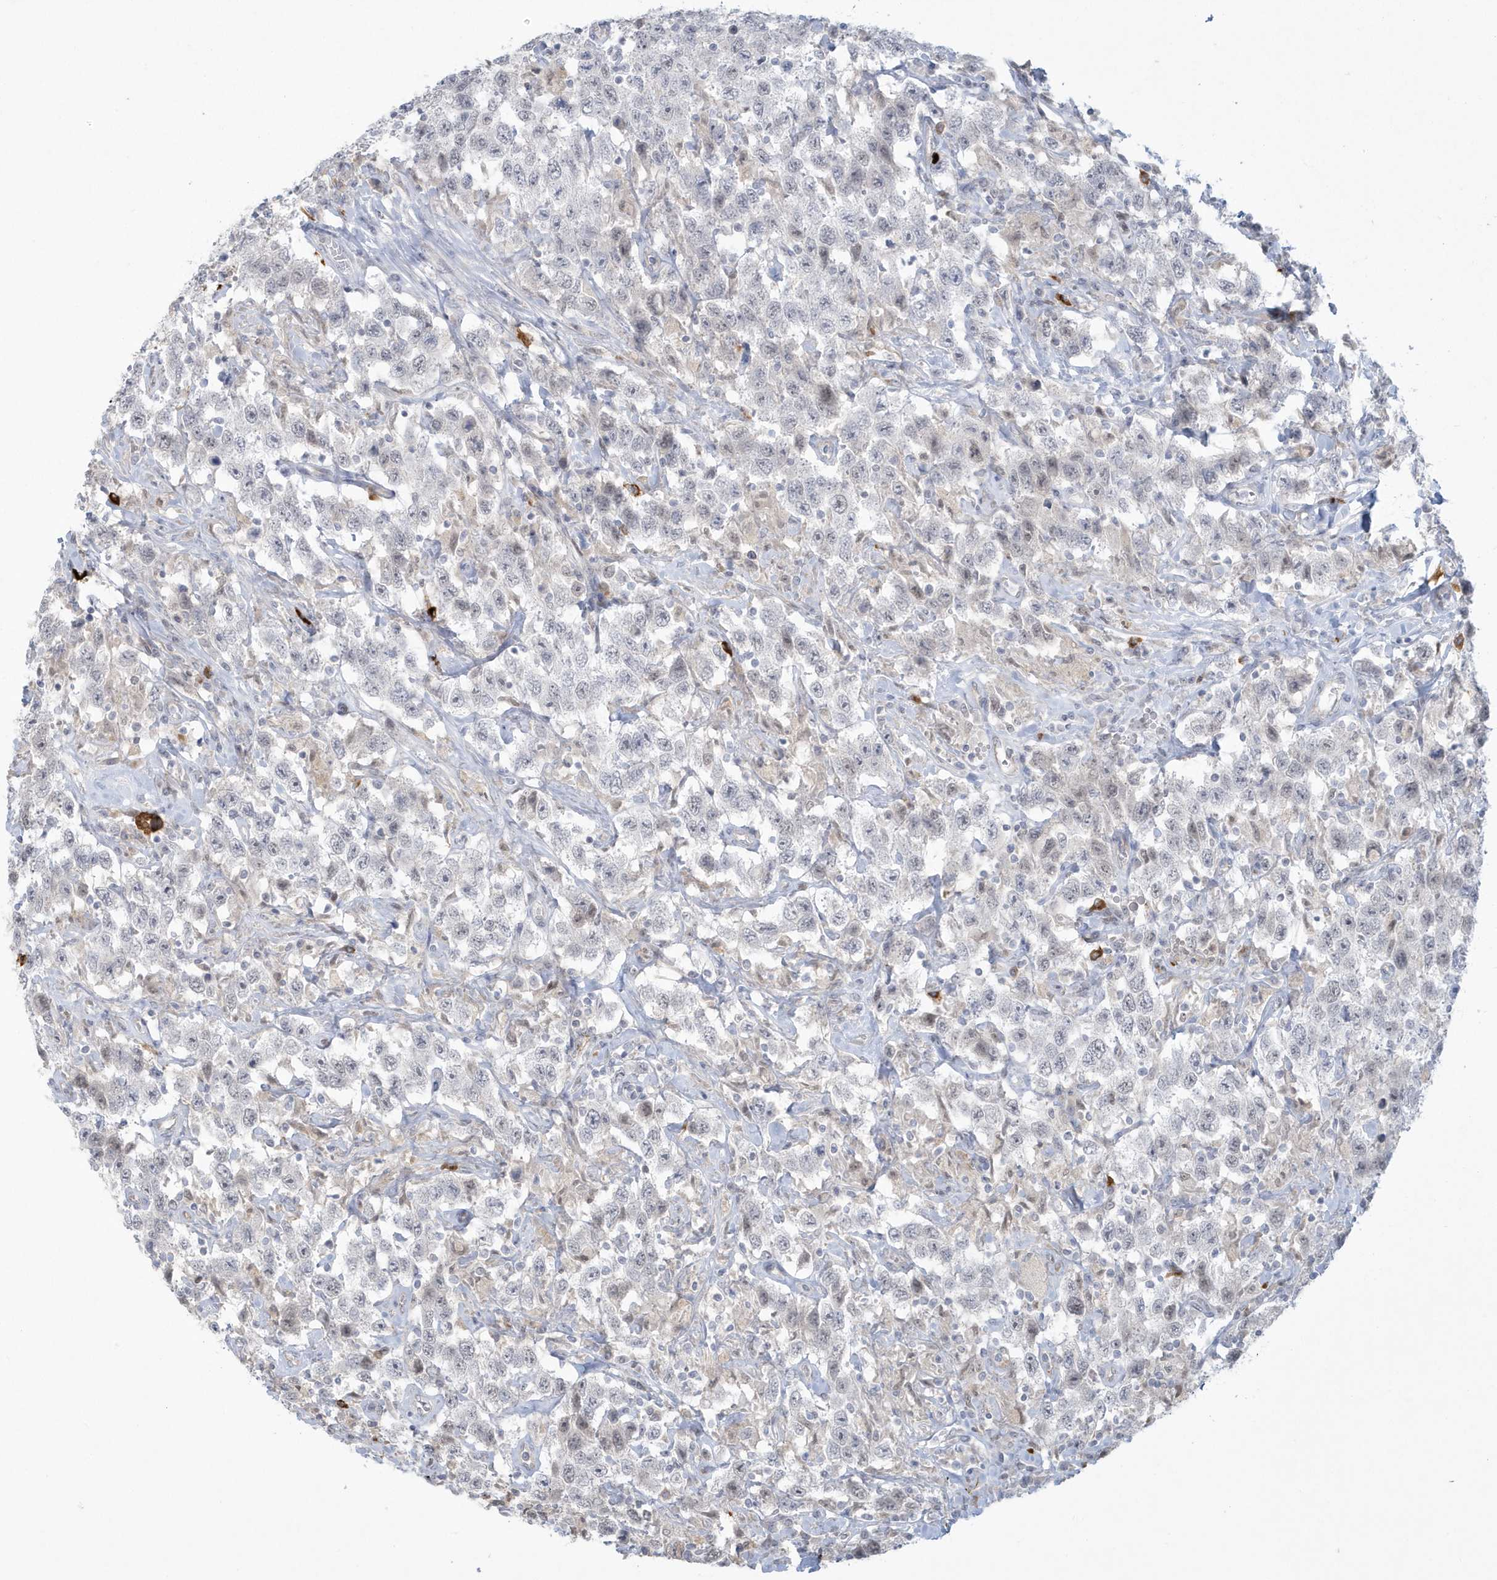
{"staining": {"intensity": "negative", "quantity": "none", "location": "none"}, "tissue": "testis cancer", "cell_type": "Tumor cells", "image_type": "cancer", "snomed": [{"axis": "morphology", "description": "Seminoma, NOS"}, {"axis": "topography", "description": "Testis"}], "caption": "Seminoma (testis) was stained to show a protein in brown. There is no significant expression in tumor cells.", "gene": "HERC6", "patient": {"sex": "male", "age": 41}}